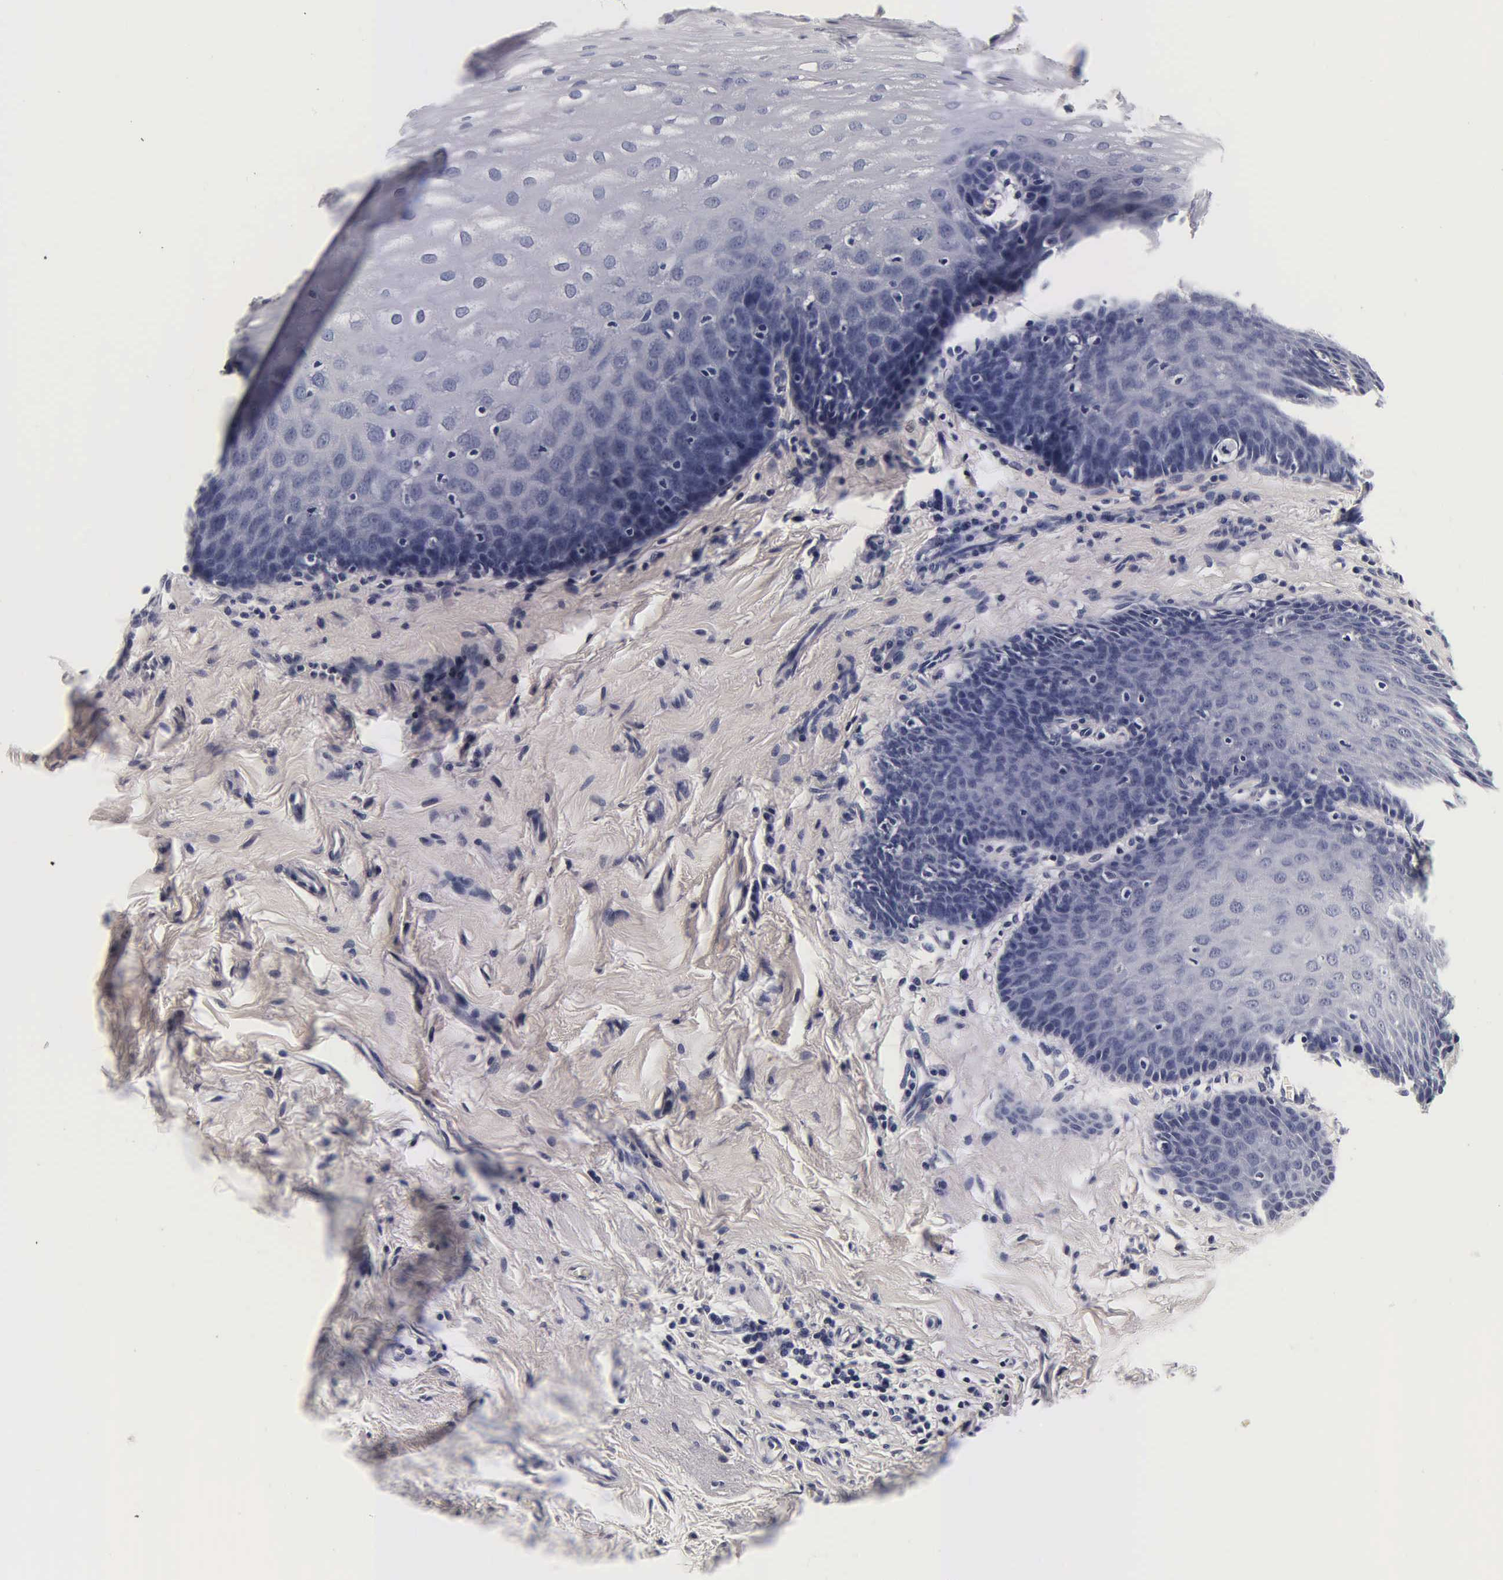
{"staining": {"intensity": "negative", "quantity": "none", "location": "none"}, "tissue": "esophagus", "cell_type": "Squamous epithelial cells", "image_type": "normal", "snomed": [{"axis": "morphology", "description": "Normal tissue, NOS"}, {"axis": "topography", "description": "Esophagus"}], "caption": "This is an immunohistochemistry image of benign esophagus. There is no expression in squamous epithelial cells.", "gene": "TG", "patient": {"sex": "male", "age": 70}}